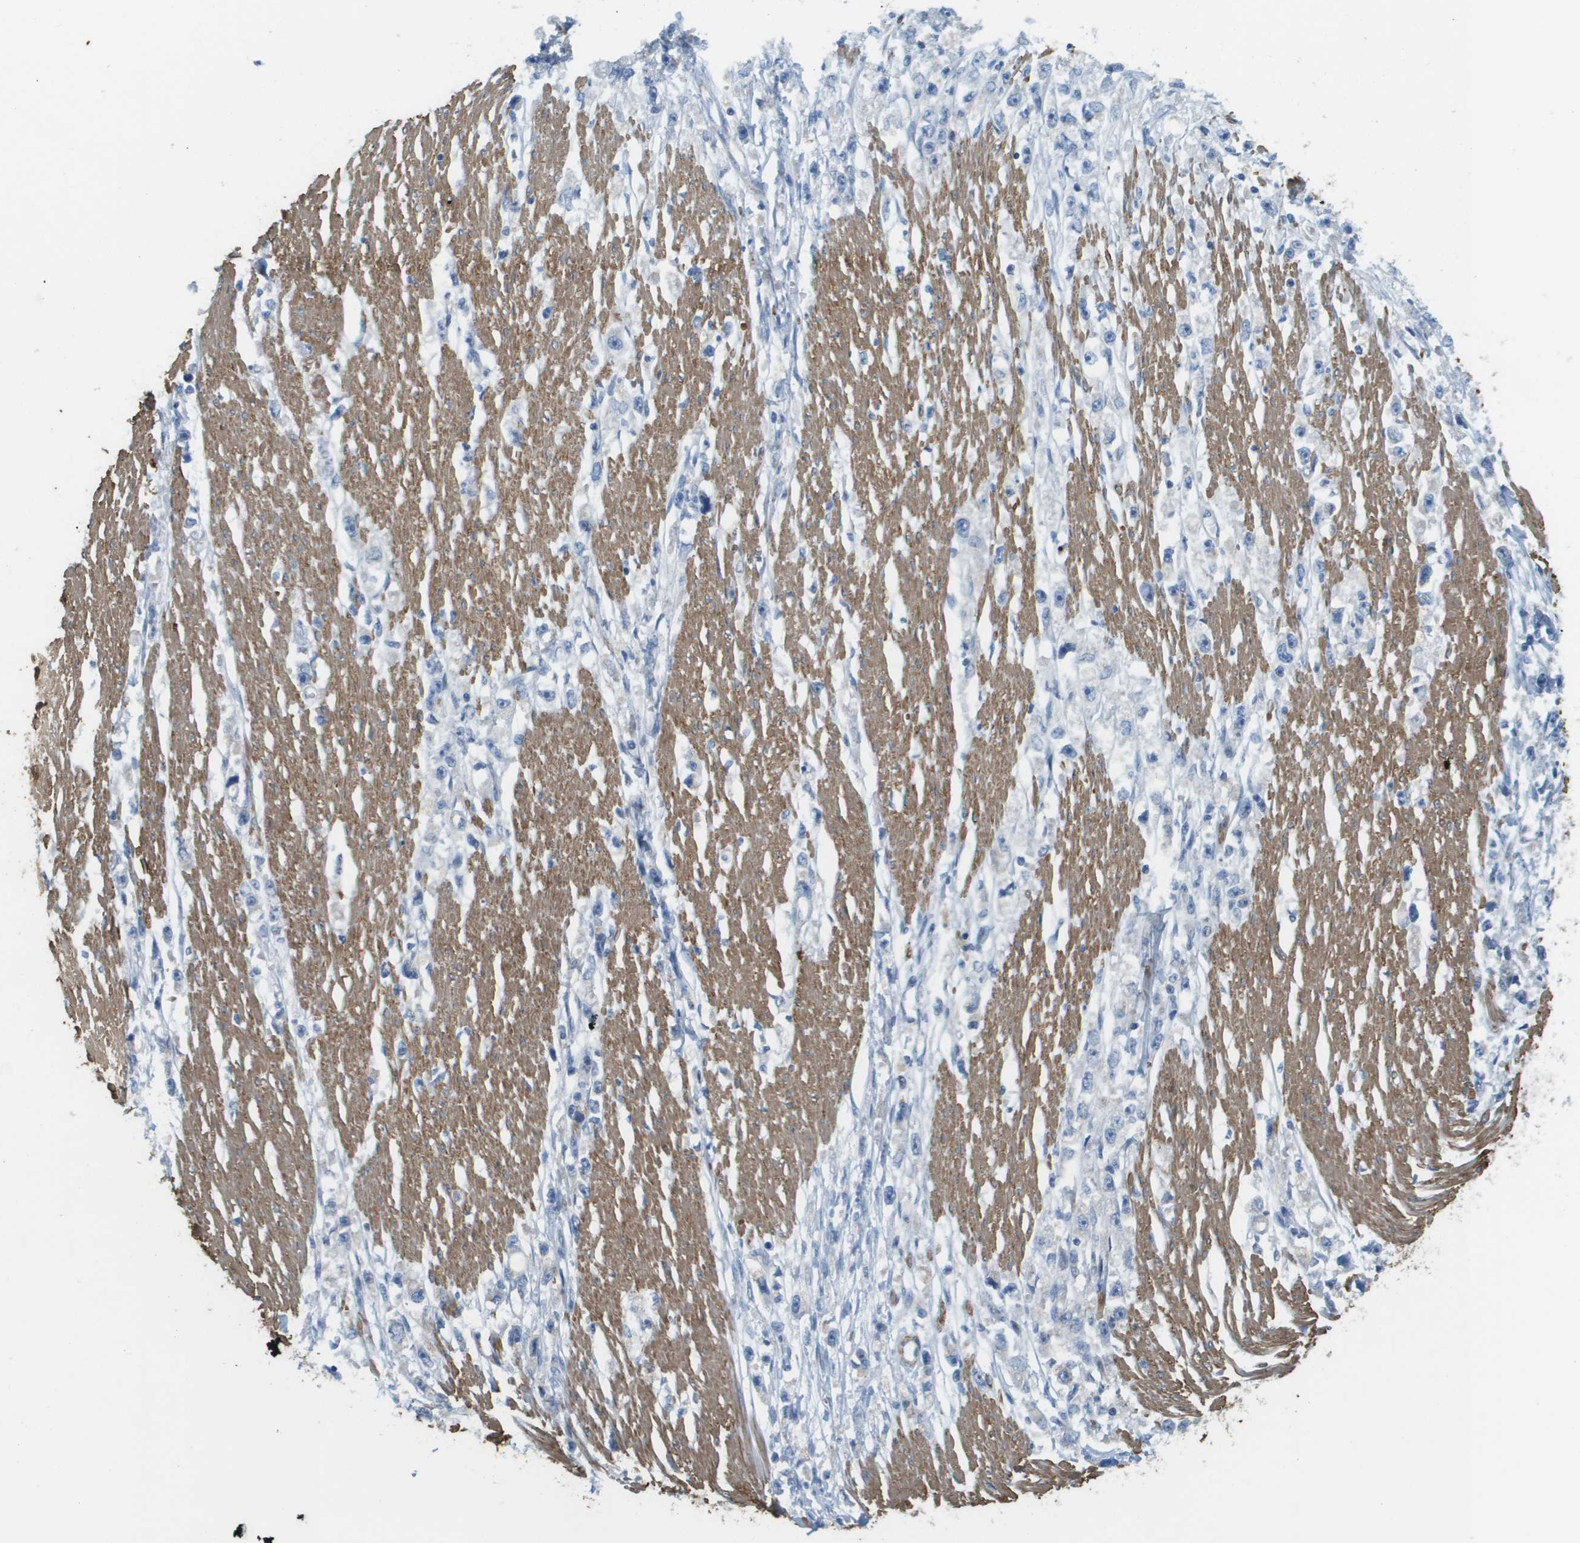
{"staining": {"intensity": "negative", "quantity": "none", "location": "none"}, "tissue": "stomach cancer", "cell_type": "Tumor cells", "image_type": "cancer", "snomed": [{"axis": "morphology", "description": "Adenocarcinoma, NOS"}, {"axis": "topography", "description": "Stomach"}], "caption": "An IHC image of adenocarcinoma (stomach) is shown. There is no staining in tumor cells of adenocarcinoma (stomach).", "gene": "MYH11", "patient": {"sex": "female", "age": 59}}